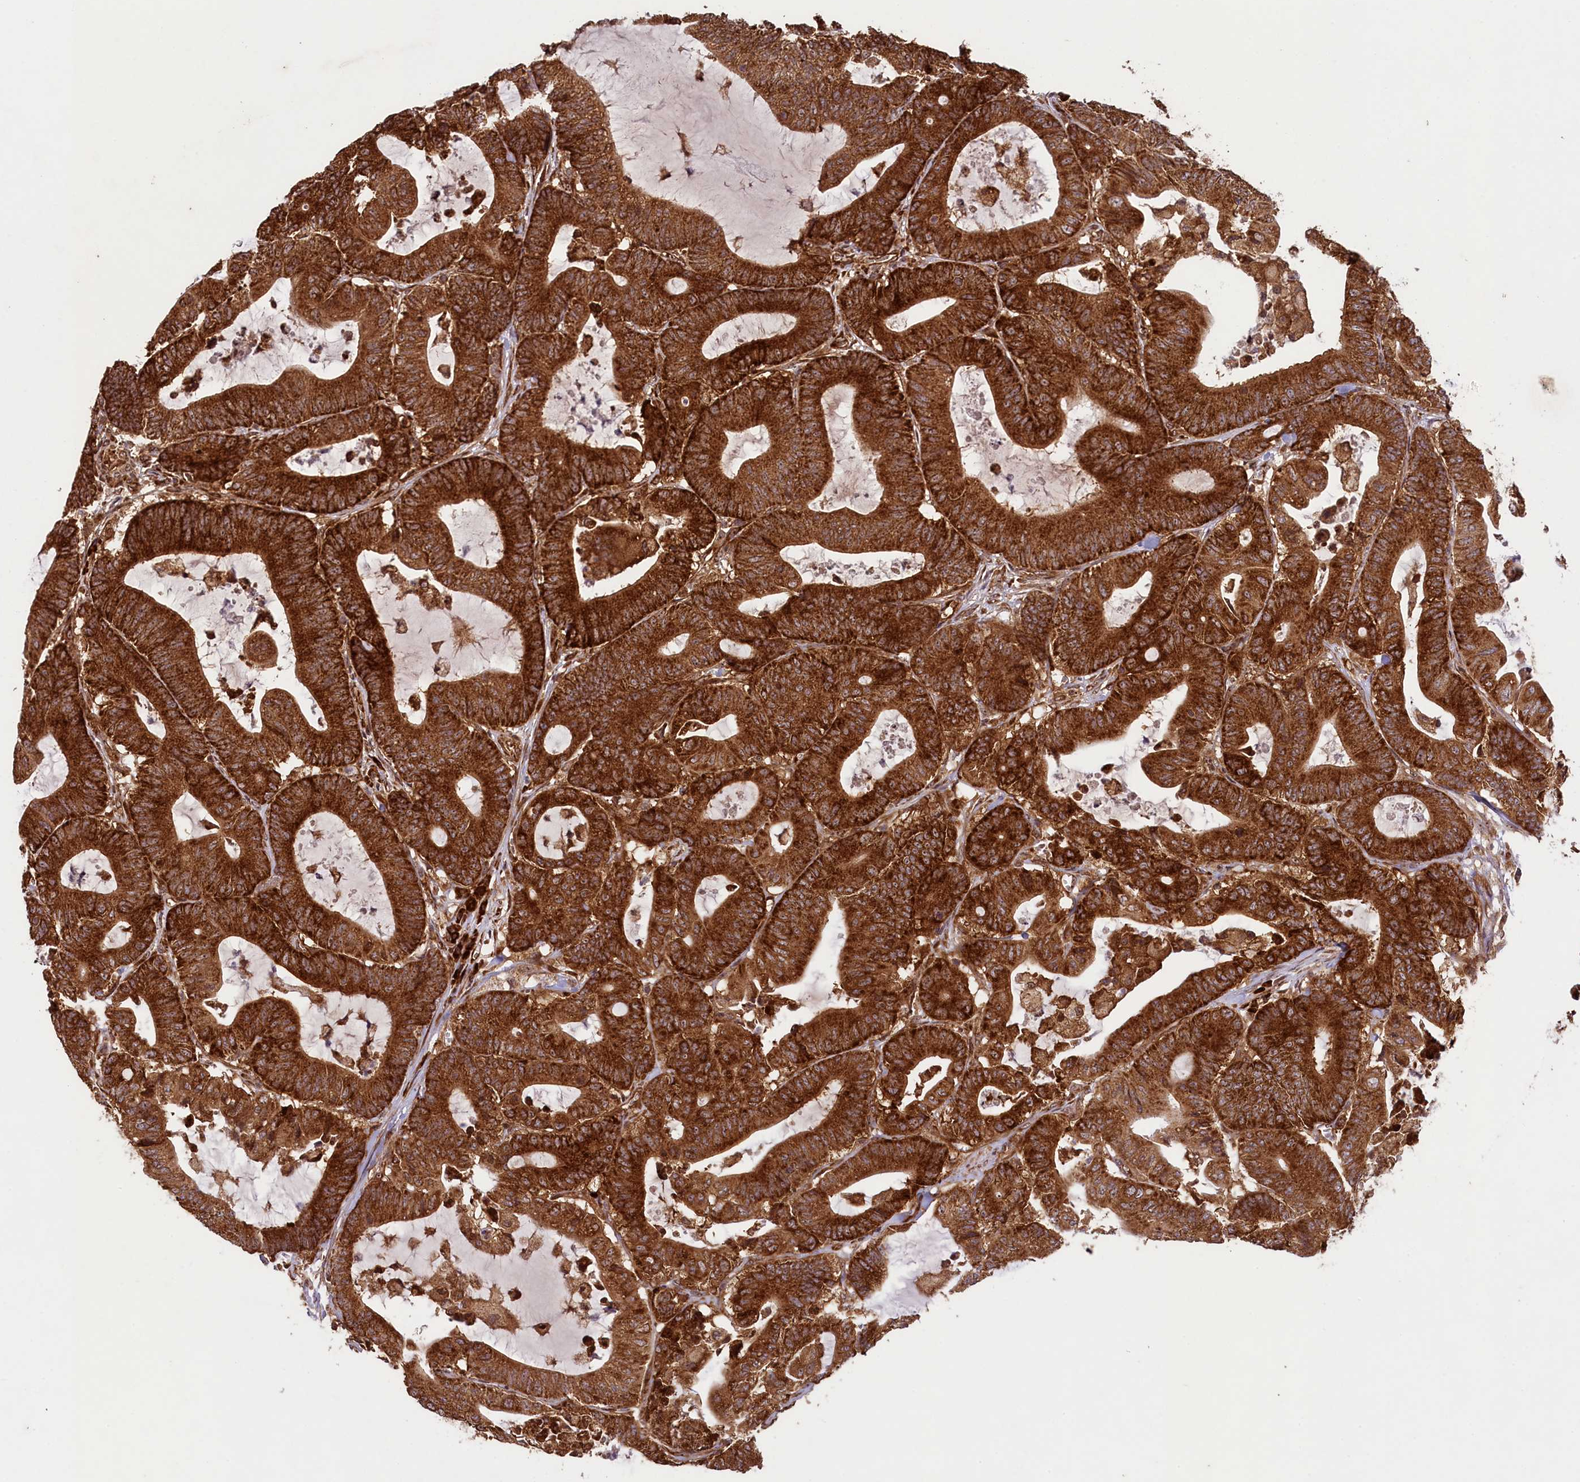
{"staining": {"intensity": "strong", "quantity": ">75%", "location": "cytoplasmic/membranous"}, "tissue": "colorectal cancer", "cell_type": "Tumor cells", "image_type": "cancer", "snomed": [{"axis": "morphology", "description": "Adenocarcinoma, NOS"}, {"axis": "topography", "description": "Colon"}], "caption": "Protein analysis of colorectal cancer (adenocarcinoma) tissue exhibits strong cytoplasmic/membranous staining in approximately >75% of tumor cells.", "gene": "LARP4", "patient": {"sex": "female", "age": 84}}